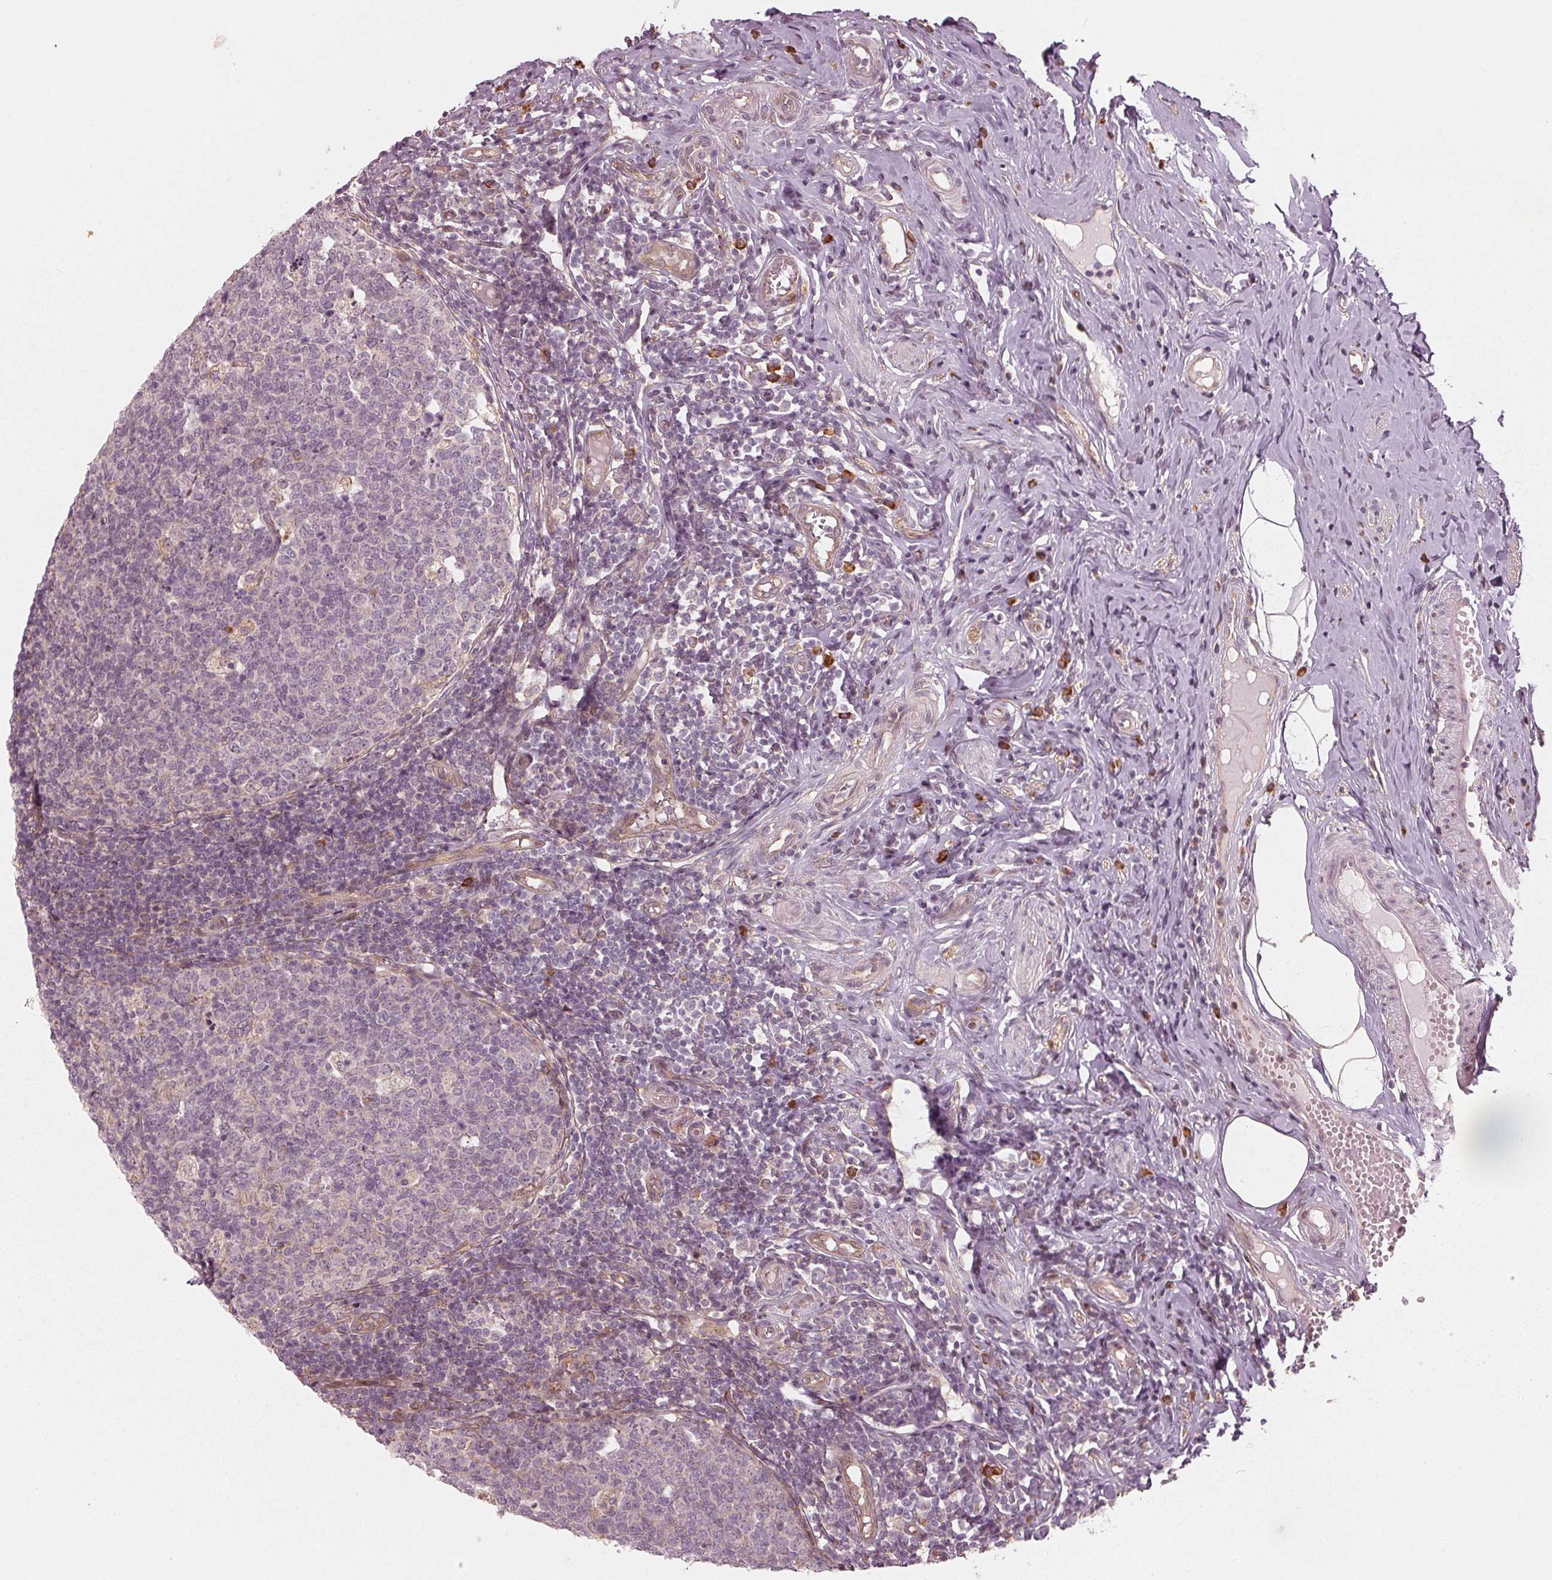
{"staining": {"intensity": "moderate", "quantity": "25%-75%", "location": "cytoplasmic/membranous"}, "tissue": "appendix", "cell_type": "Glandular cells", "image_type": "normal", "snomed": [{"axis": "morphology", "description": "Normal tissue, NOS"}, {"axis": "topography", "description": "Appendix"}], "caption": "IHC image of normal appendix: appendix stained using immunohistochemistry exhibits medium levels of moderate protein expression localized specifically in the cytoplasmic/membranous of glandular cells, appearing as a cytoplasmic/membranous brown color.", "gene": "CMIP", "patient": {"sex": "male", "age": 18}}